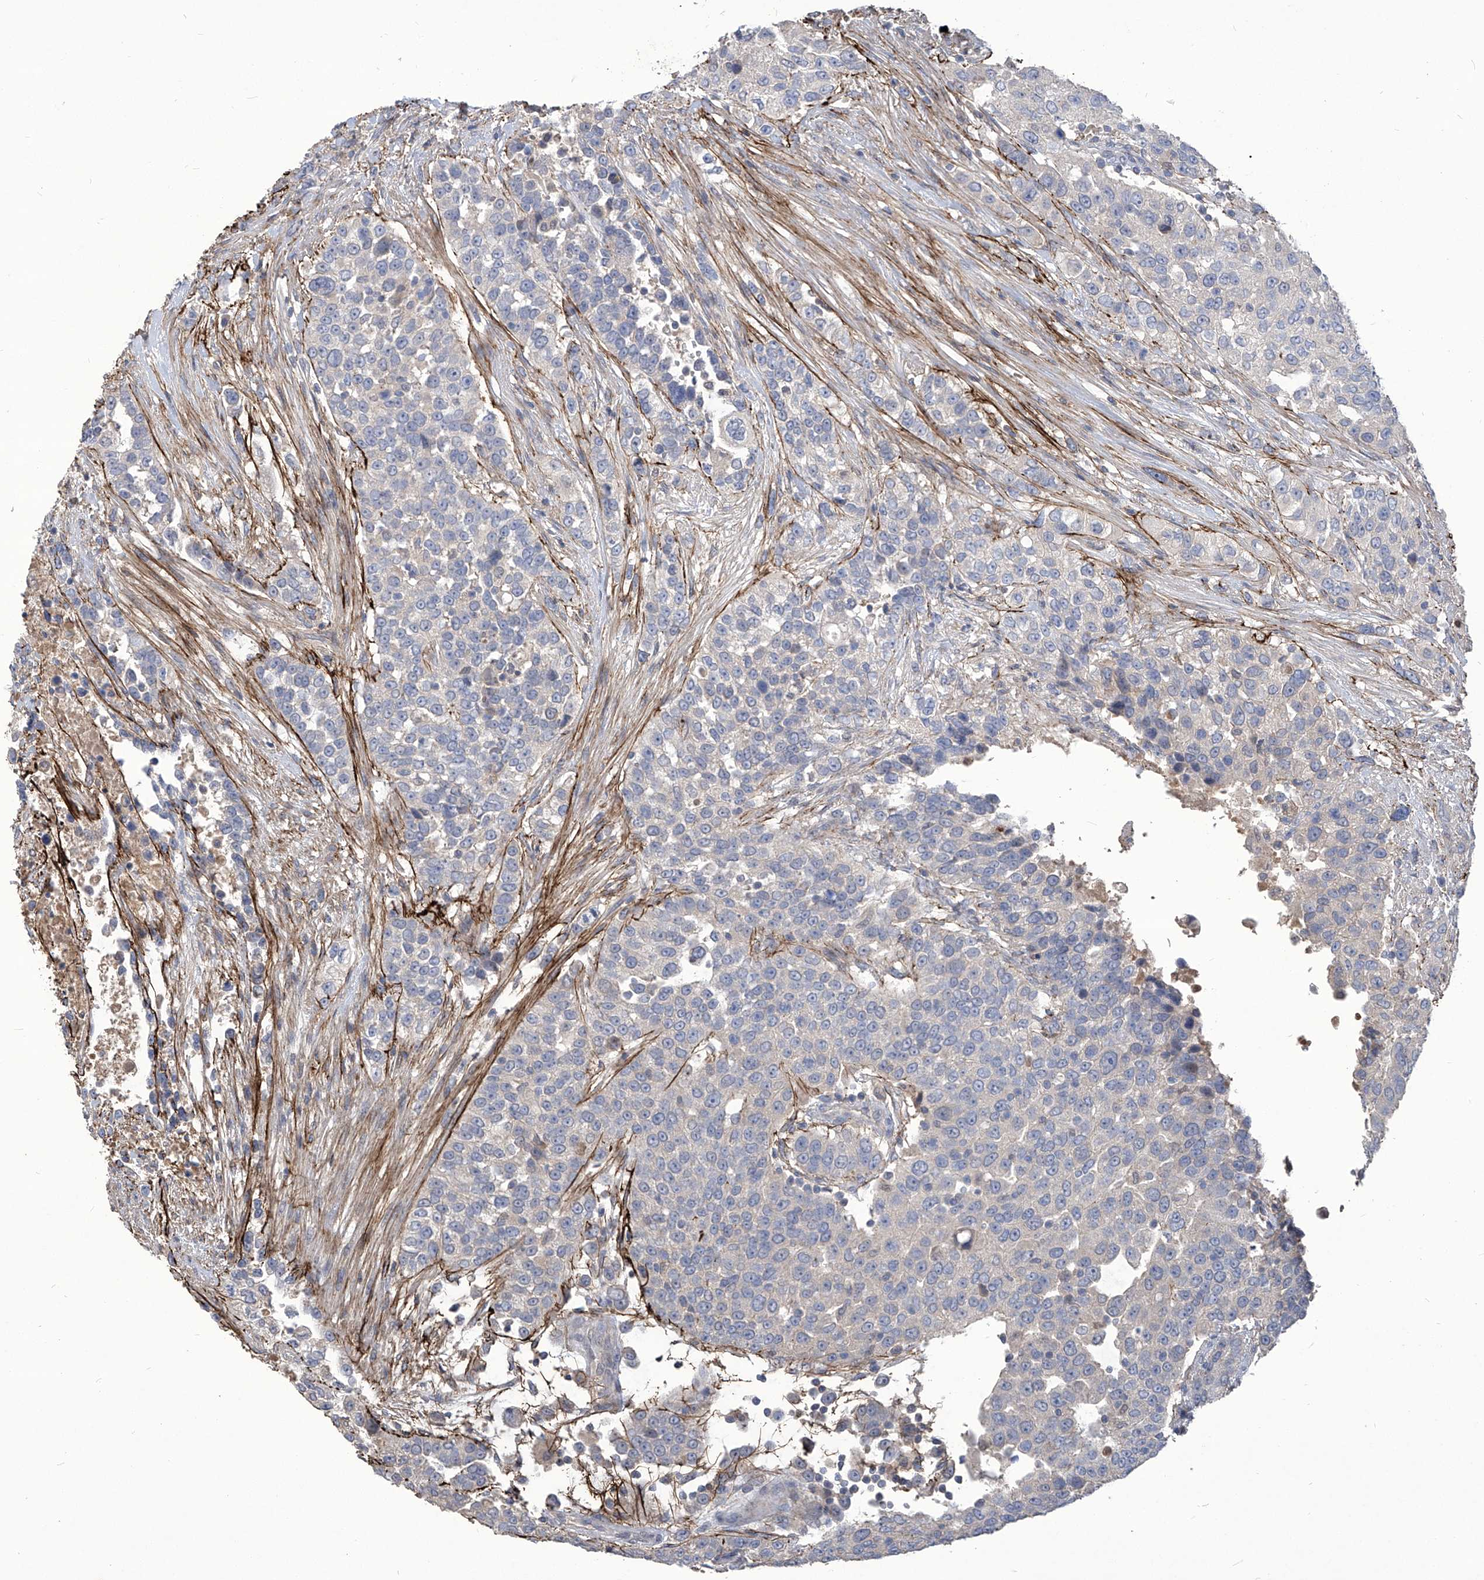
{"staining": {"intensity": "negative", "quantity": "none", "location": "none"}, "tissue": "urothelial cancer", "cell_type": "Tumor cells", "image_type": "cancer", "snomed": [{"axis": "morphology", "description": "Urothelial carcinoma, High grade"}, {"axis": "topography", "description": "Urinary bladder"}], "caption": "A high-resolution photomicrograph shows immunohistochemistry (IHC) staining of urothelial carcinoma (high-grade), which reveals no significant positivity in tumor cells.", "gene": "TXNIP", "patient": {"sex": "female", "age": 80}}